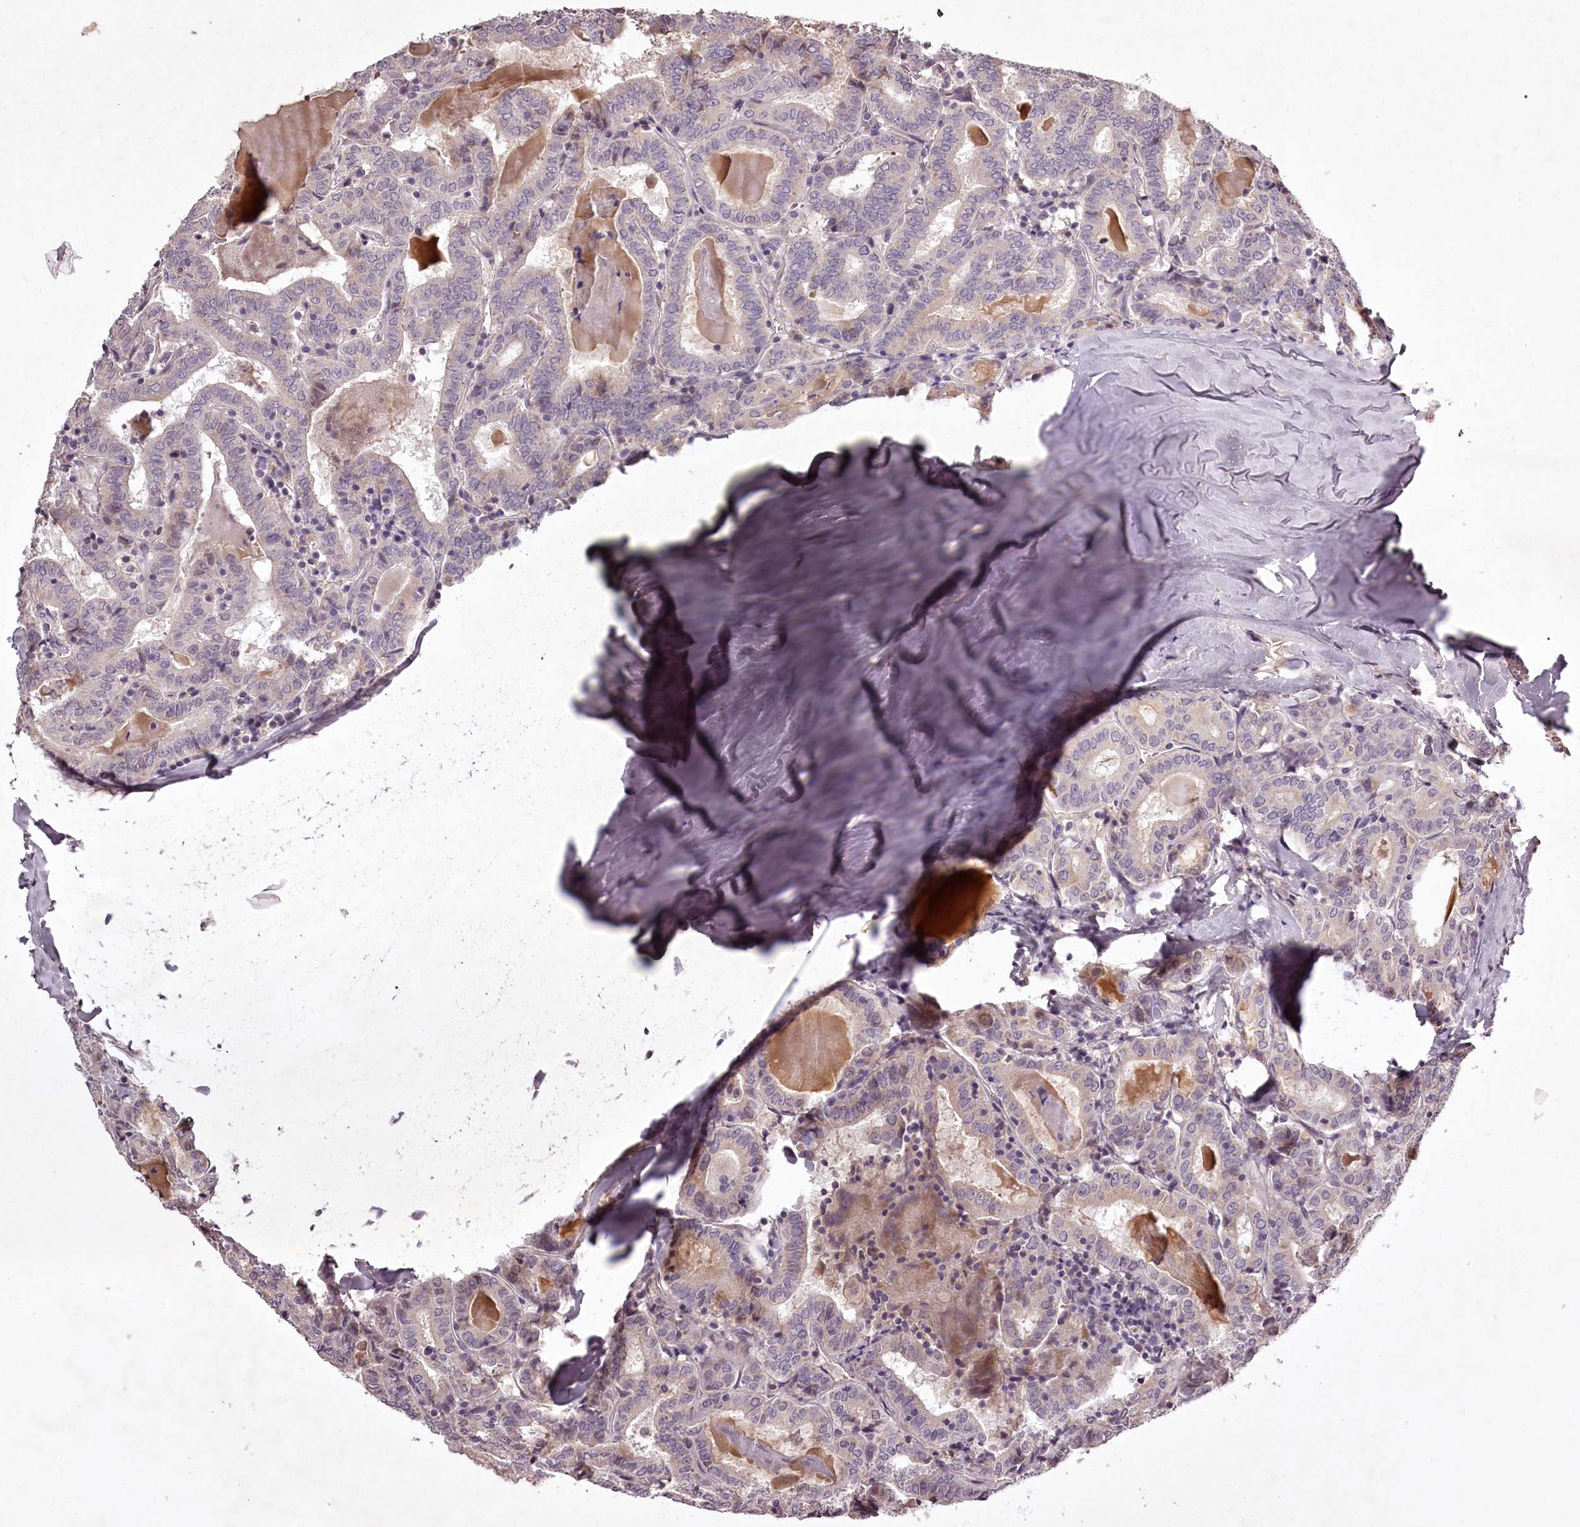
{"staining": {"intensity": "negative", "quantity": "none", "location": "none"}, "tissue": "thyroid cancer", "cell_type": "Tumor cells", "image_type": "cancer", "snomed": [{"axis": "morphology", "description": "Papillary adenocarcinoma, NOS"}, {"axis": "topography", "description": "Thyroid gland"}], "caption": "There is no significant expression in tumor cells of thyroid cancer.", "gene": "RBMXL2", "patient": {"sex": "female", "age": 72}}